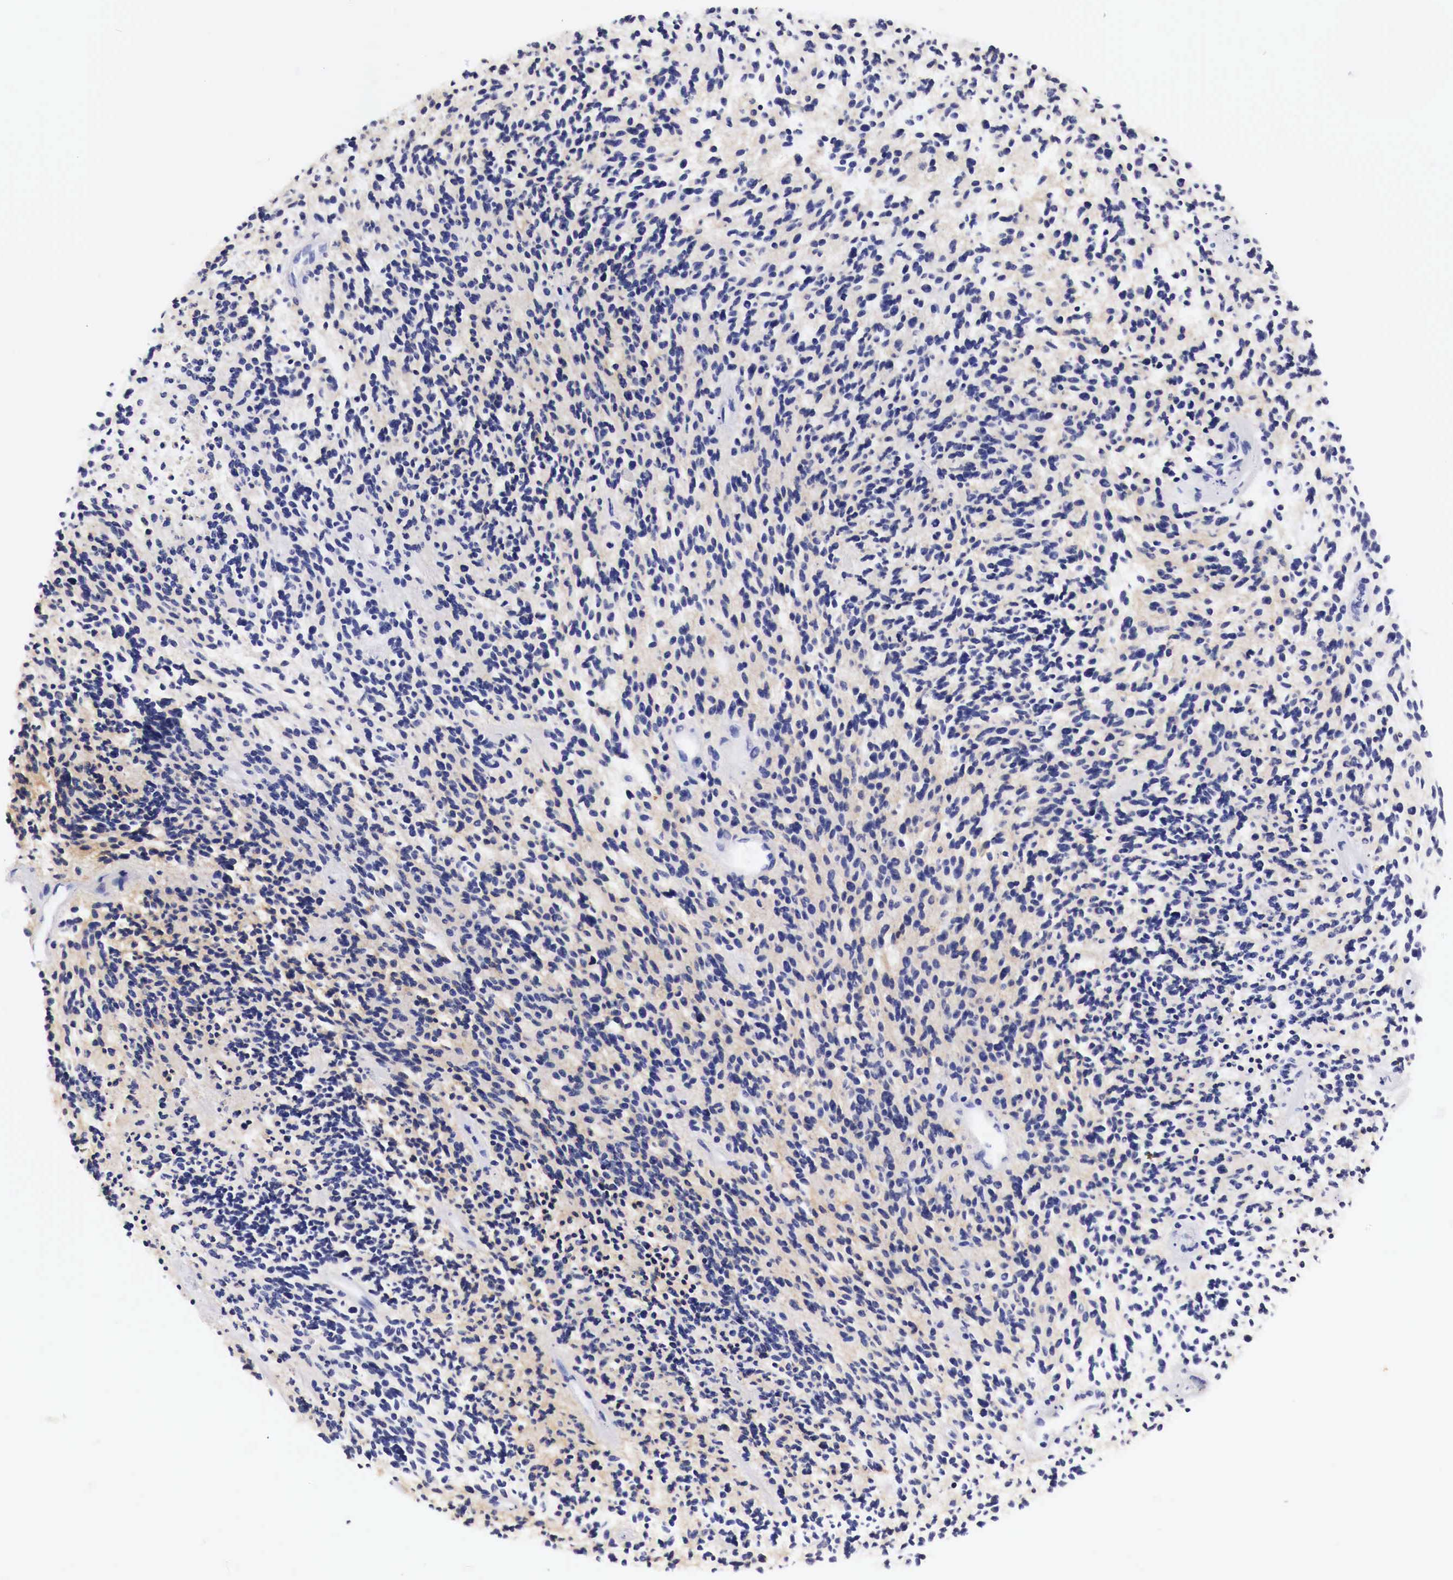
{"staining": {"intensity": "negative", "quantity": "none", "location": "none"}, "tissue": "glioma", "cell_type": "Tumor cells", "image_type": "cancer", "snomed": [{"axis": "morphology", "description": "Glioma, malignant, High grade"}, {"axis": "topography", "description": "Brain"}], "caption": "Immunohistochemistry (IHC) photomicrograph of human malignant glioma (high-grade) stained for a protein (brown), which exhibits no staining in tumor cells. (DAB (3,3'-diaminobenzidine) immunohistochemistry (IHC) visualized using brightfield microscopy, high magnification).", "gene": "EGFR", "patient": {"sex": "female", "age": 13}}